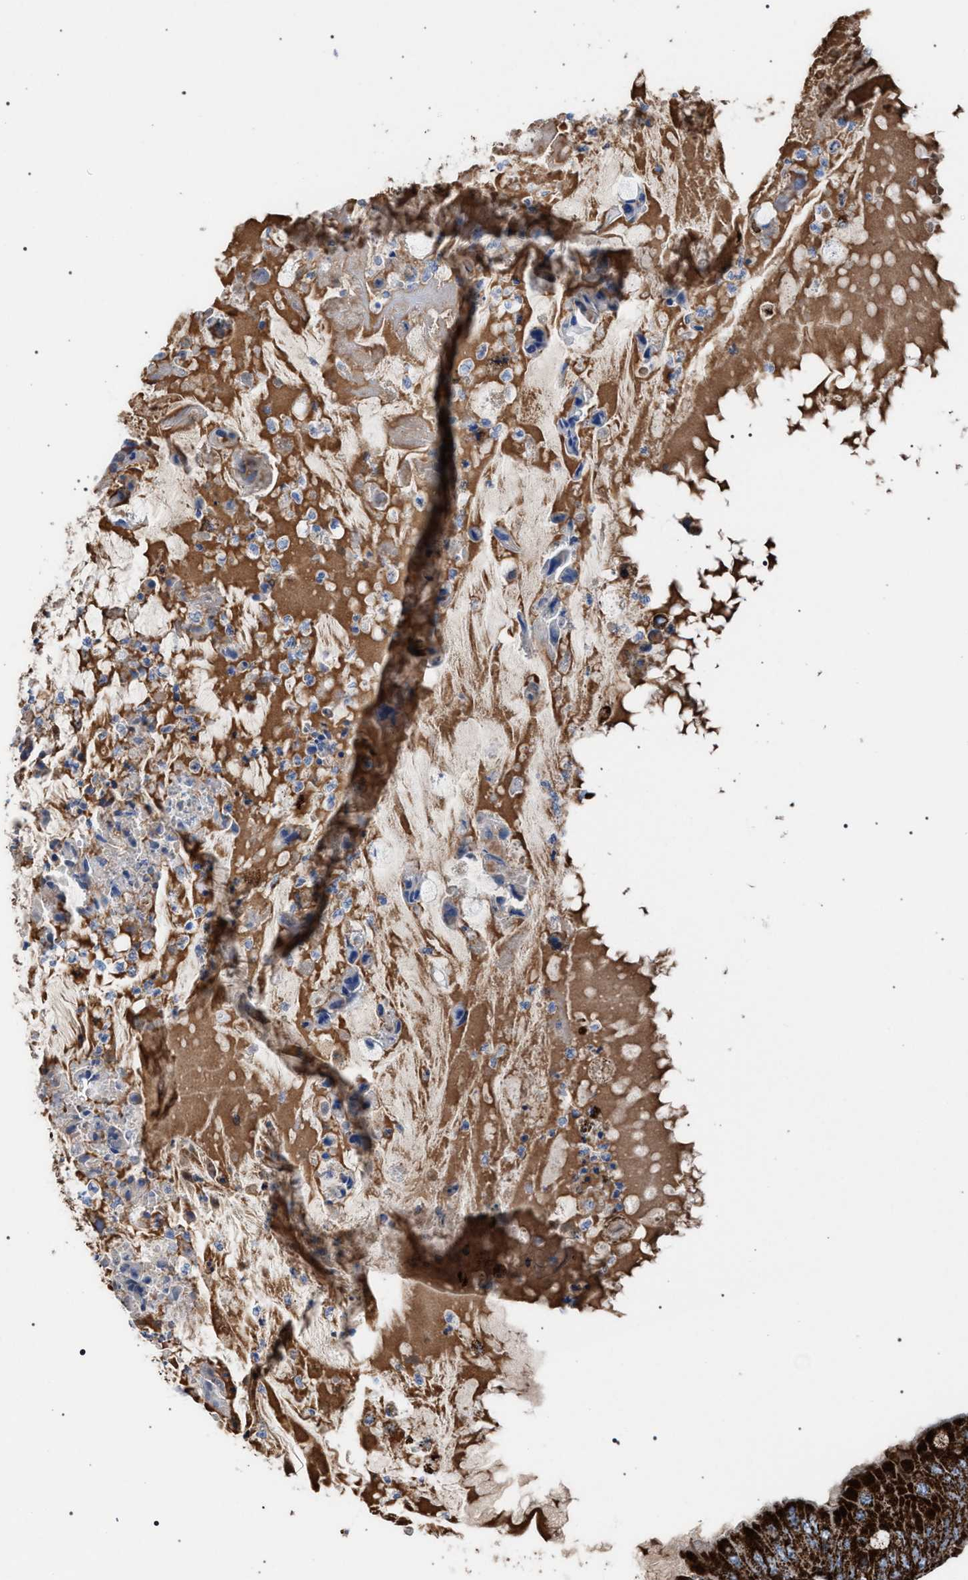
{"staining": {"intensity": "strong", "quantity": ">75%", "location": "cytoplasmic/membranous"}, "tissue": "colorectal cancer", "cell_type": "Tumor cells", "image_type": "cancer", "snomed": [{"axis": "morphology", "description": "Normal tissue, NOS"}, {"axis": "morphology", "description": "Adenocarcinoma, NOS"}, {"axis": "topography", "description": "Rectum"}, {"axis": "topography", "description": "Peripheral nerve tissue"}], "caption": "This photomicrograph shows colorectal cancer (adenocarcinoma) stained with immunohistochemistry to label a protein in brown. The cytoplasmic/membranous of tumor cells show strong positivity for the protein. Nuclei are counter-stained blue.", "gene": "VPS13A", "patient": {"sex": "female", "age": 77}}